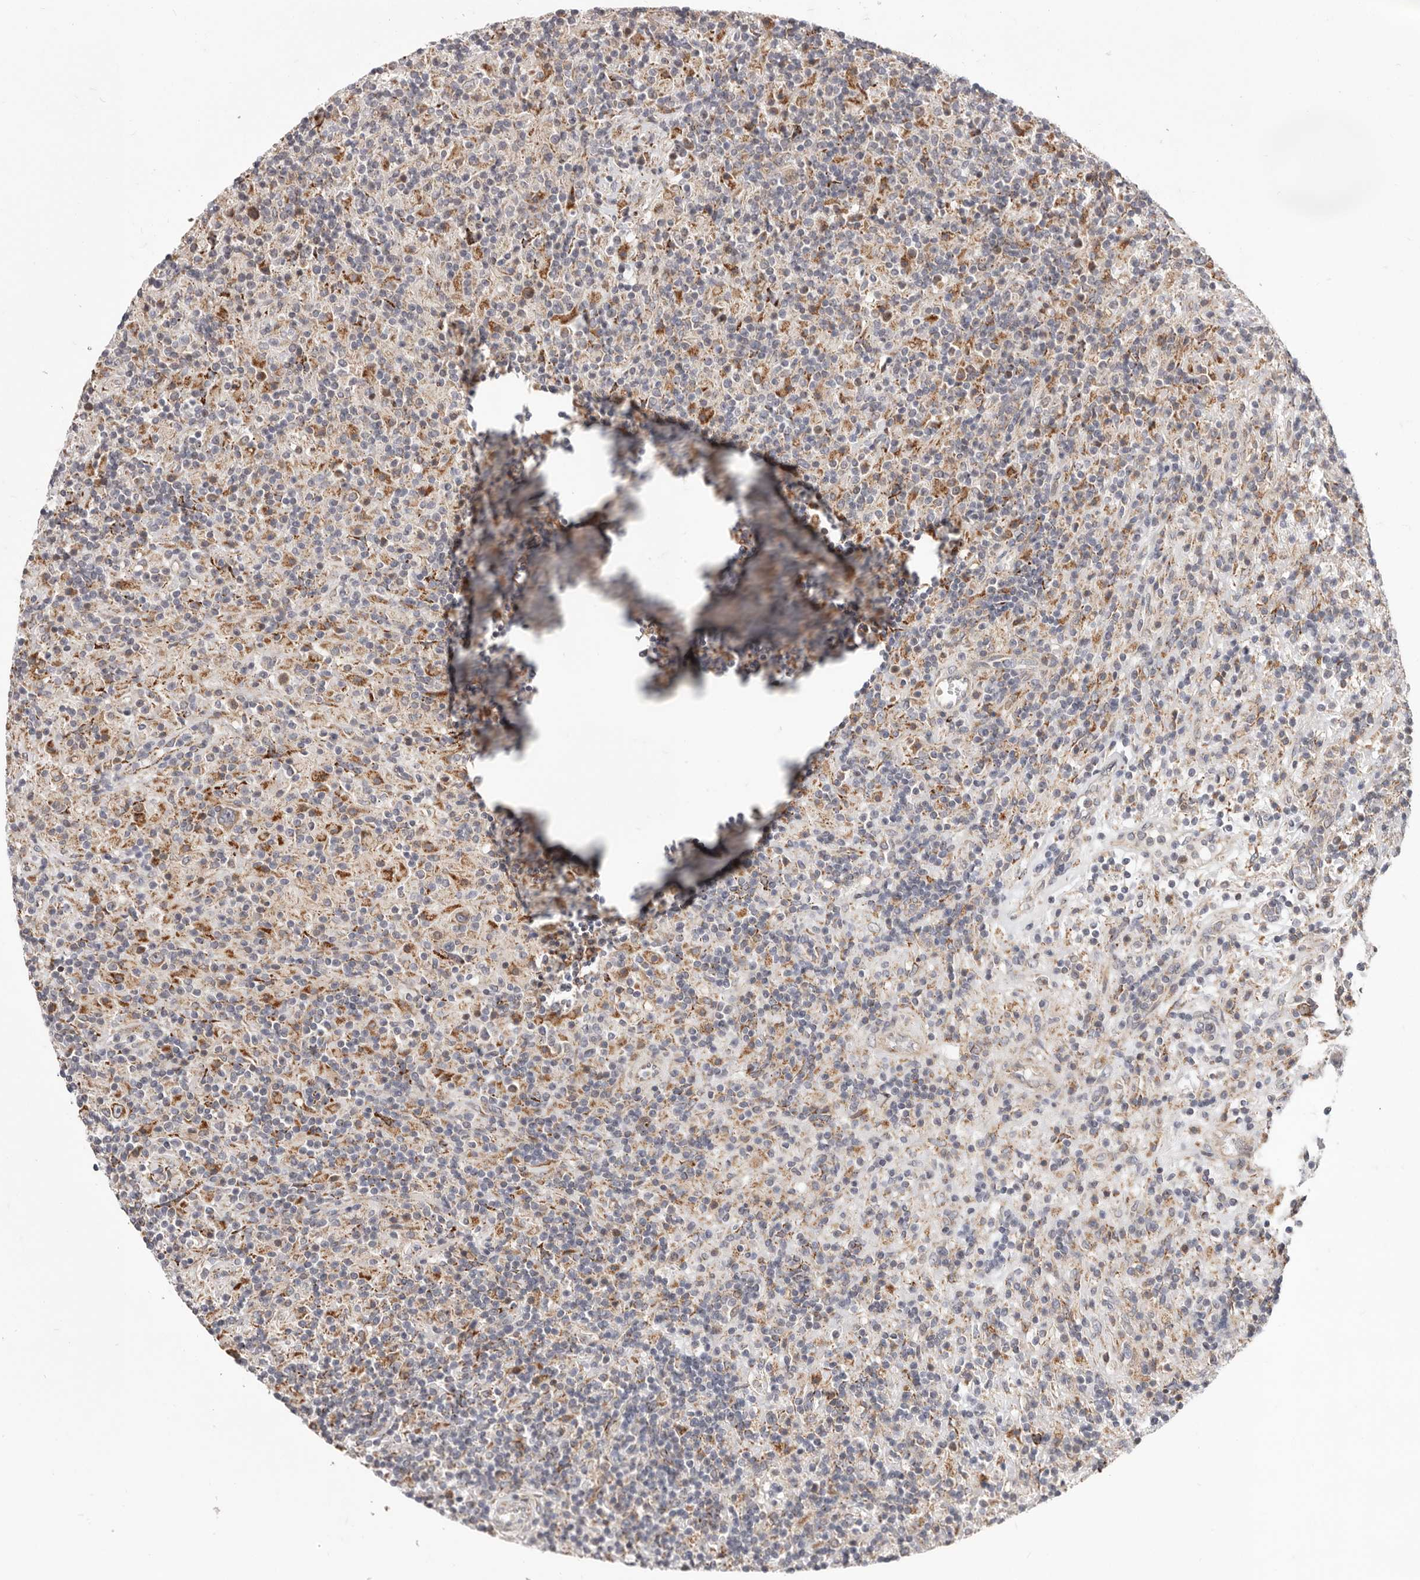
{"staining": {"intensity": "moderate", "quantity": ">75%", "location": "cytoplasmic/membranous"}, "tissue": "lymphoma", "cell_type": "Tumor cells", "image_type": "cancer", "snomed": [{"axis": "morphology", "description": "Hodgkin's disease, NOS"}, {"axis": "topography", "description": "Lymph node"}], "caption": "This micrograph exhibits immunohistochemistry (IHC) staining of human Hodgkin's disease, with medium moderate cytoplasmic/membranous staining in approximately >75% of tumor cells.", "gene": "TOR3A", "patient": {"sex": "male", "age": 70}}